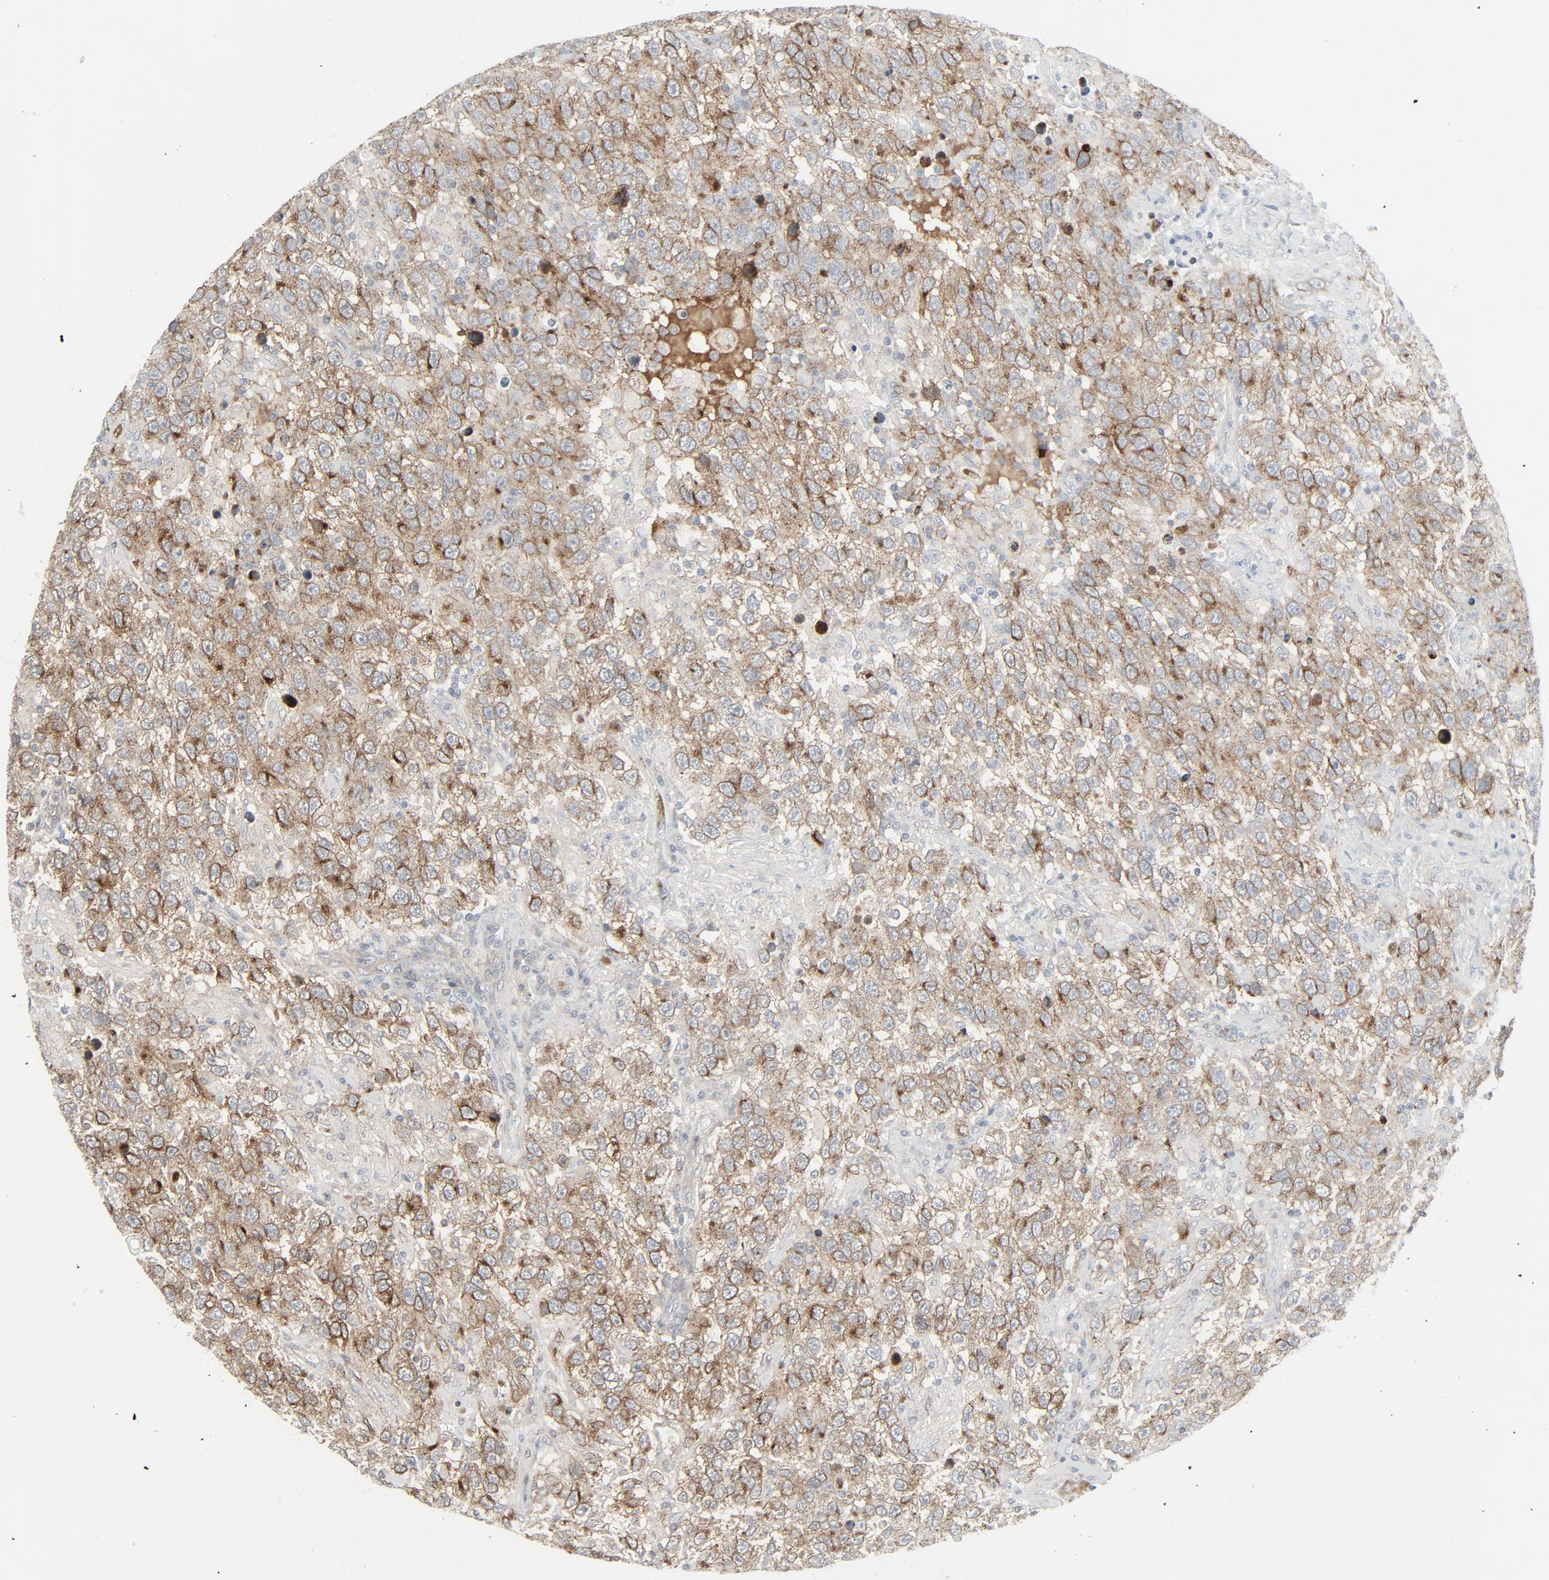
{"staining": {"intensity": "strong", "quantity": ">75%", "location": "cytoplasmic/membranous"}, "tissue": "testis cancer", "cell_type": "Tumor cells", "image_type": "cancer", "snomed": [{"axis": "morphology", "description": "Seminoma, NOS"}, {"axis": "topography", "description": "Testis"}], "caption": "Immunohistochemical staining of human testis cancer displays high levels of strong cytoplasmic/membranous protein expression in approximately >75% of tumor cells.", "gene": "FGFR3", "patient": {"sex": "male", "age": 41}}